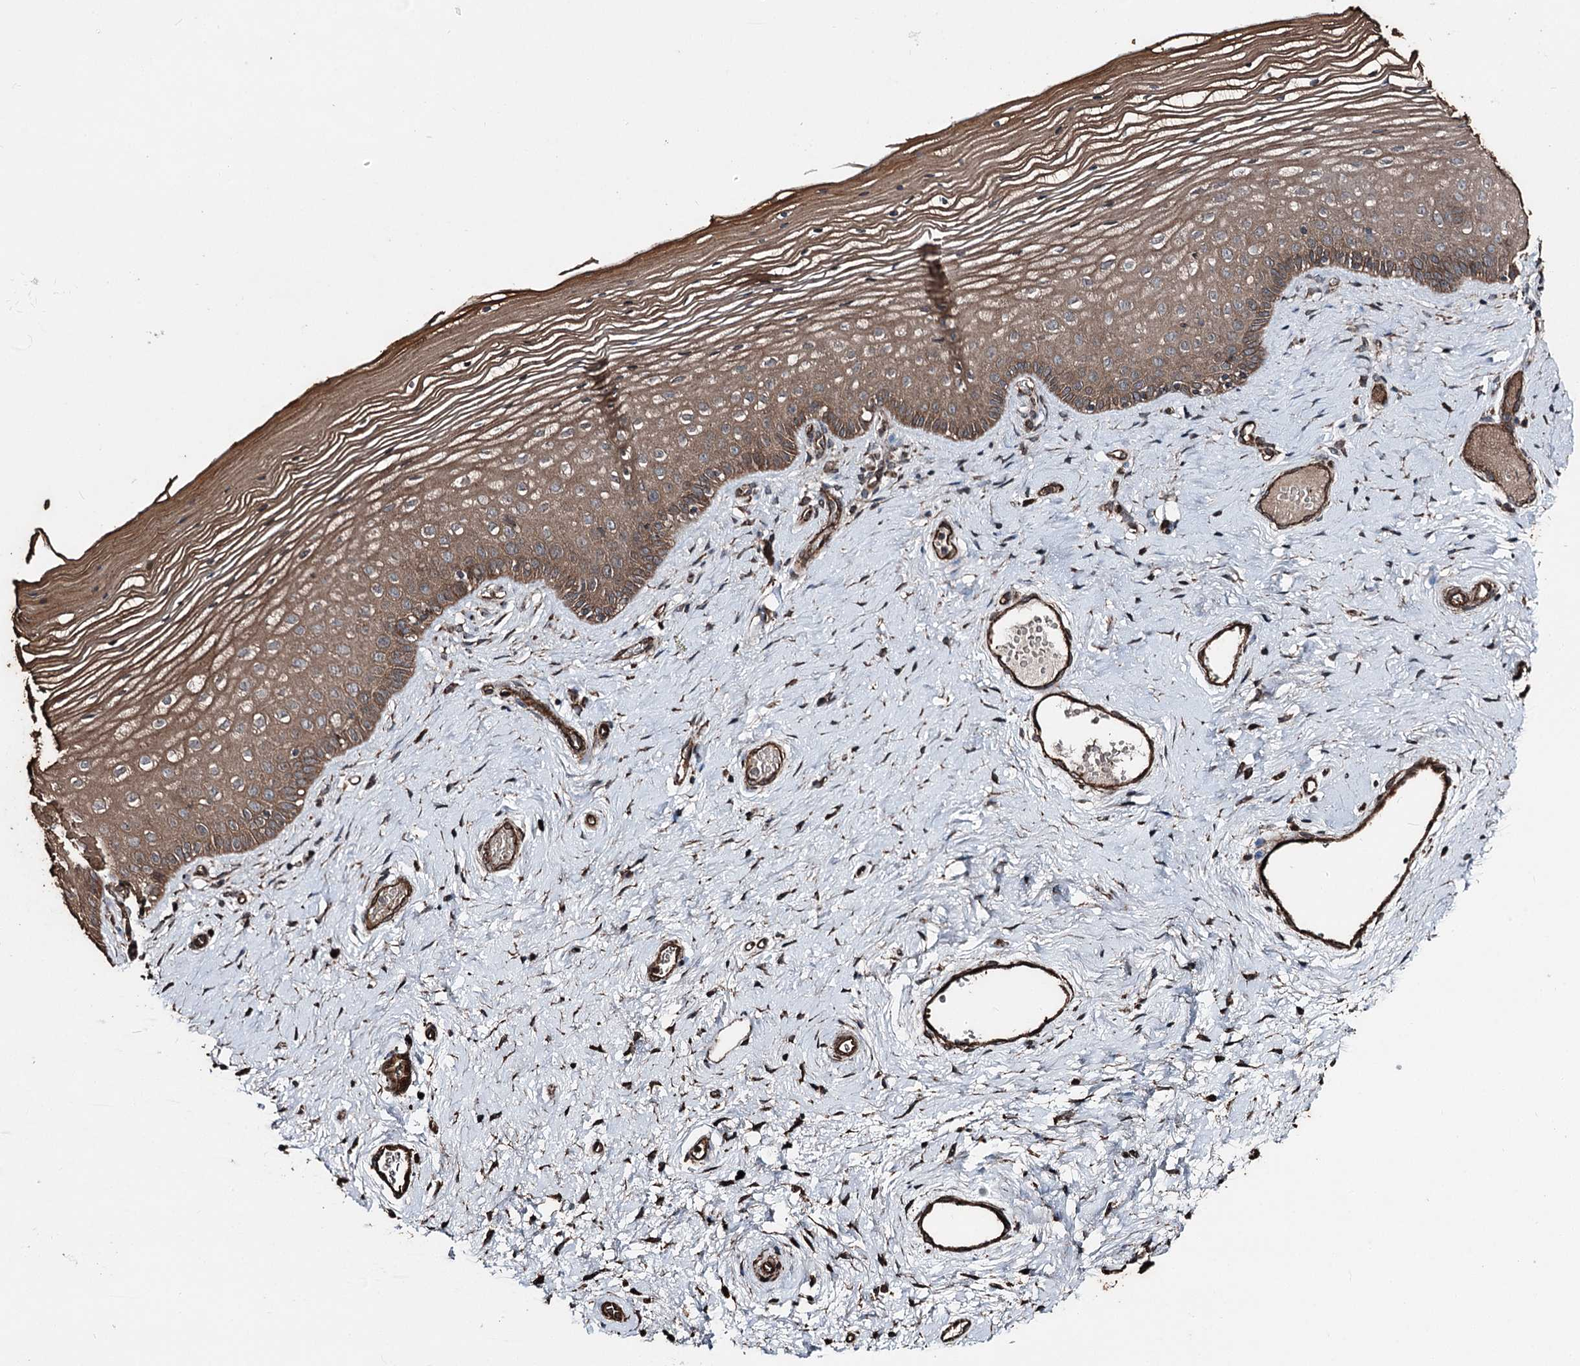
{"staining": {"intensity": "moderate", "quantity": ">75%", "location": "cytoplasmic/membranous"}, "tissue": "vagina", "cell_type": "Squamous epithelial cells", "image_type": "normal", "snomed": [{"axis": "morphology", "description": "Normal tissue, NOS"}, {"axis": "topography", "description": "Vagina"}], "caption": "Squamous epithelial cells exhibit moderate cytoplasmic/membranous positivity in about >75% of cells in unremarkable vagina.", "gene": "ITFG2", "patient": {"sex": "female", "age": 46}}